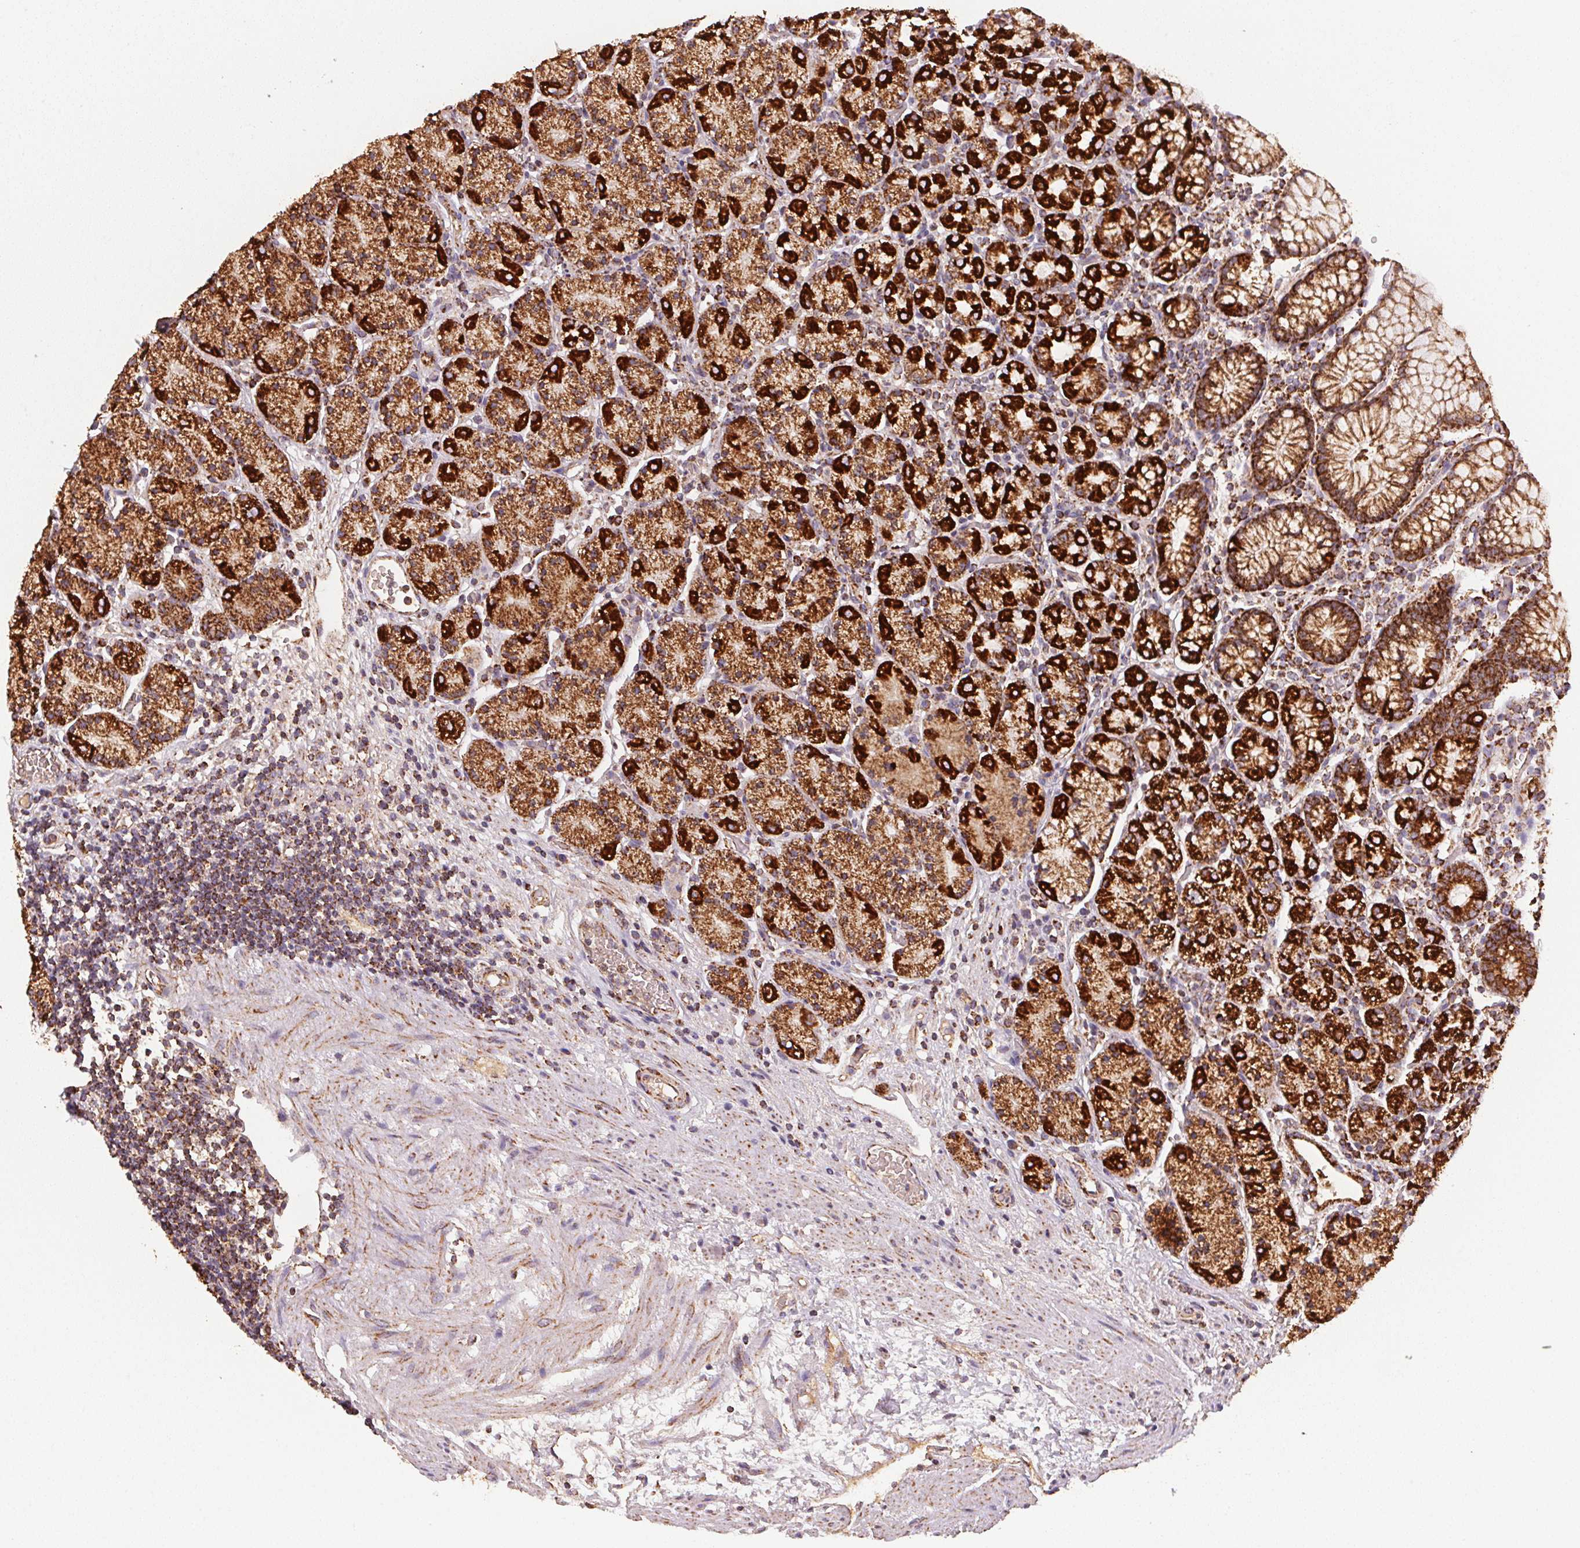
{"staining": {"intensity": "strong", "quantity": ">75%", "location": "cytoplasmic/membranous"}, "tissue": "stomach", "cell_type": "Glandular cells", "image_type": "normal", "snomed": [{"axis": "morphology", "description": "Normal tissue, NOS"}, {"axis": "topography", "description": "Stomach, upper"}, {"axis": "topography", "description": "Stomach"}], "caption": "DAB immunohistochemical staining of unremarkable stomach shows strong cytoplasmic/membranous protein positivity in about >75% of glandular cells. The staining was performed using DAB (3,3'-diaminobenzidine), with brown indicating positive protein expression. Nuclei are stained blue with hematoxylin.", "gene": "NDUFS2", "patient": {"sex": "male", "age": 62}}